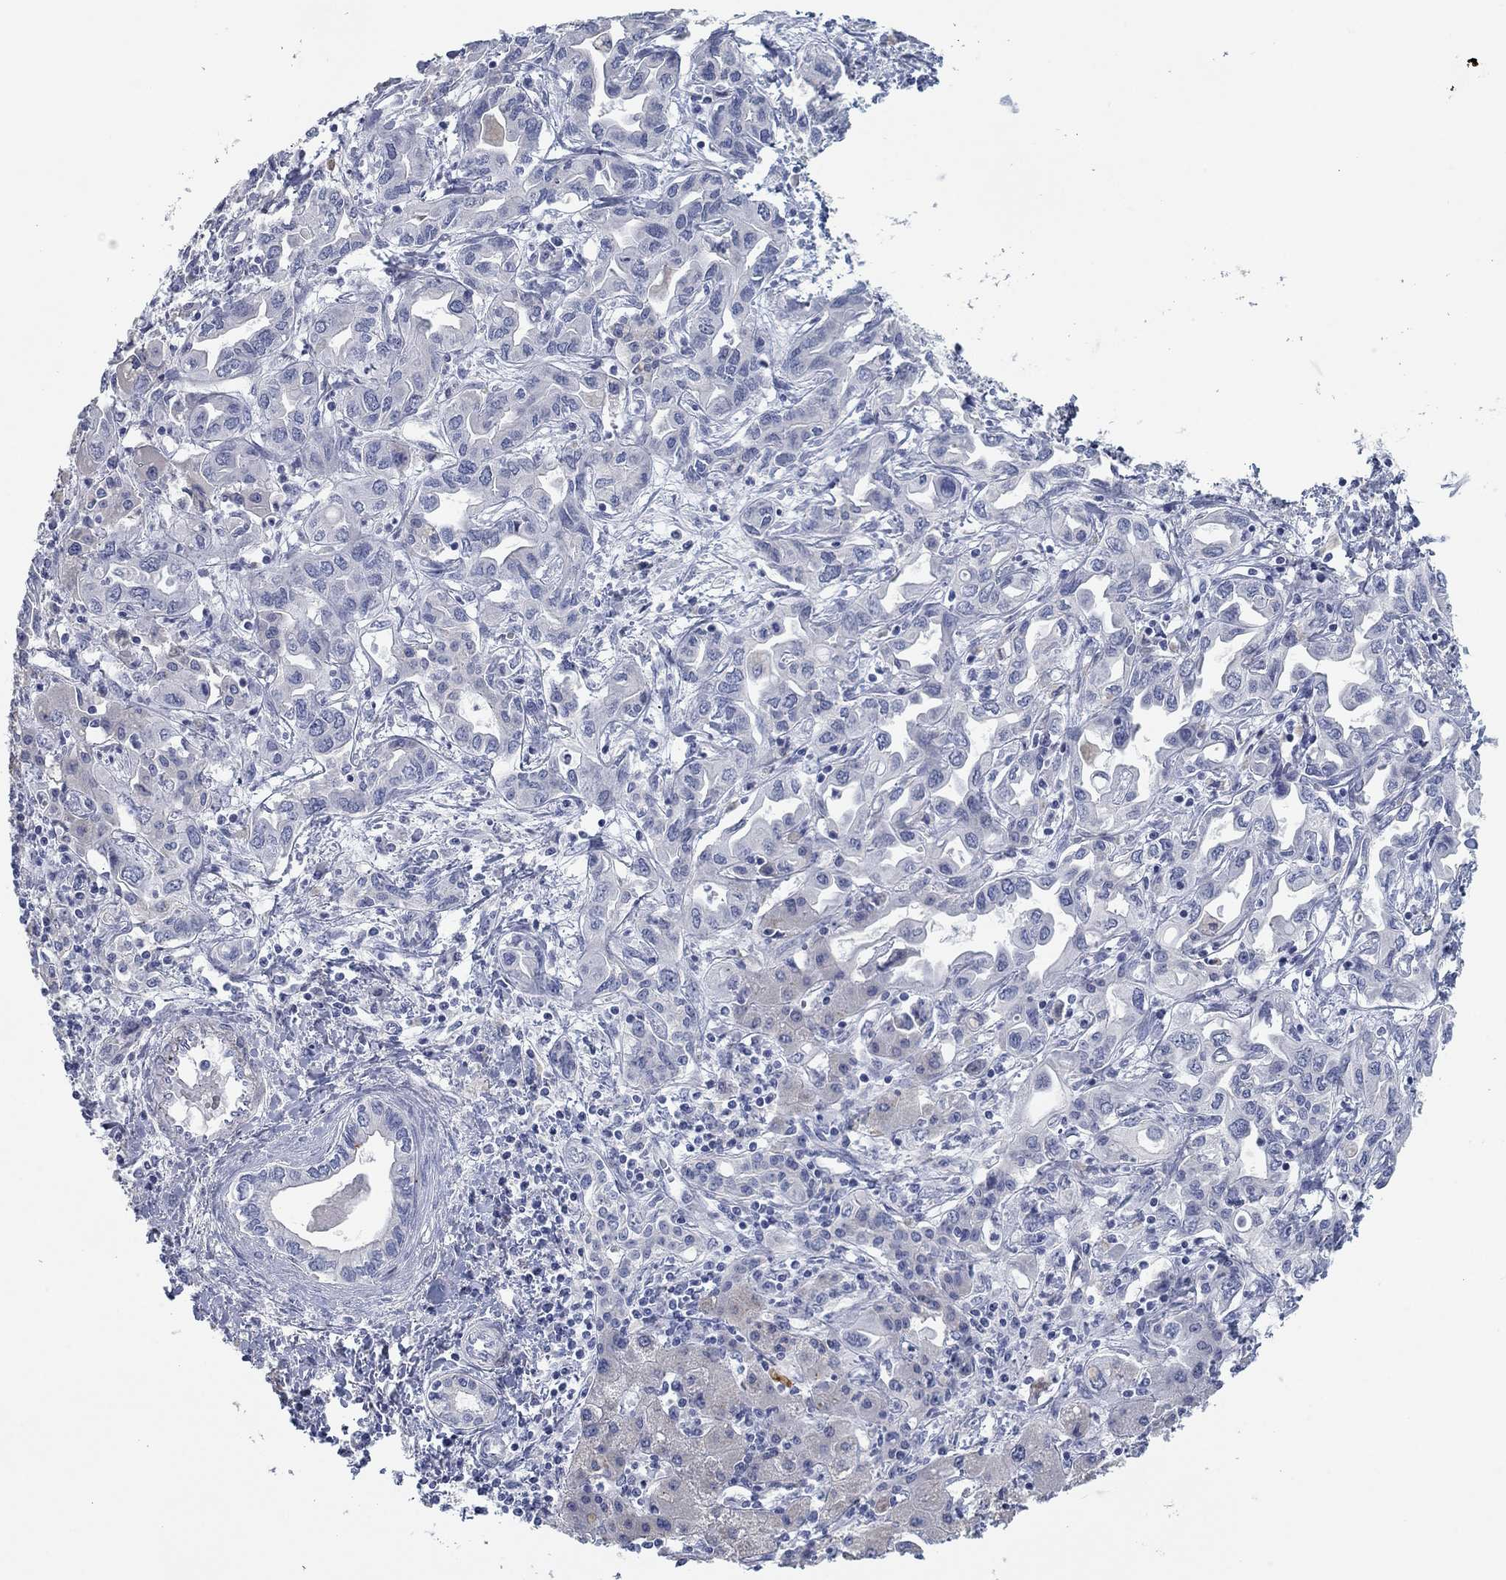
{"staining": {"intensity": "negative", "quantity": "none", "location": "none"}, "tissue": "liver cancer", "cell_type": "Tumor cells", "image_type": "cancer", "snomed": [{"axis": "morphology", "description": "Cholangiocarcinoma"}, {"axis": "topography", "description": "Liver"}], "caption": "There is no significant positivity in tumor cells of liver cancer (cholangiocarcinoma). (Immunohistochemistry (ihc), brightfield microscopy, high magnification).", "gene": "APOC3", "patient": {"sex": "female", "age": 64}}